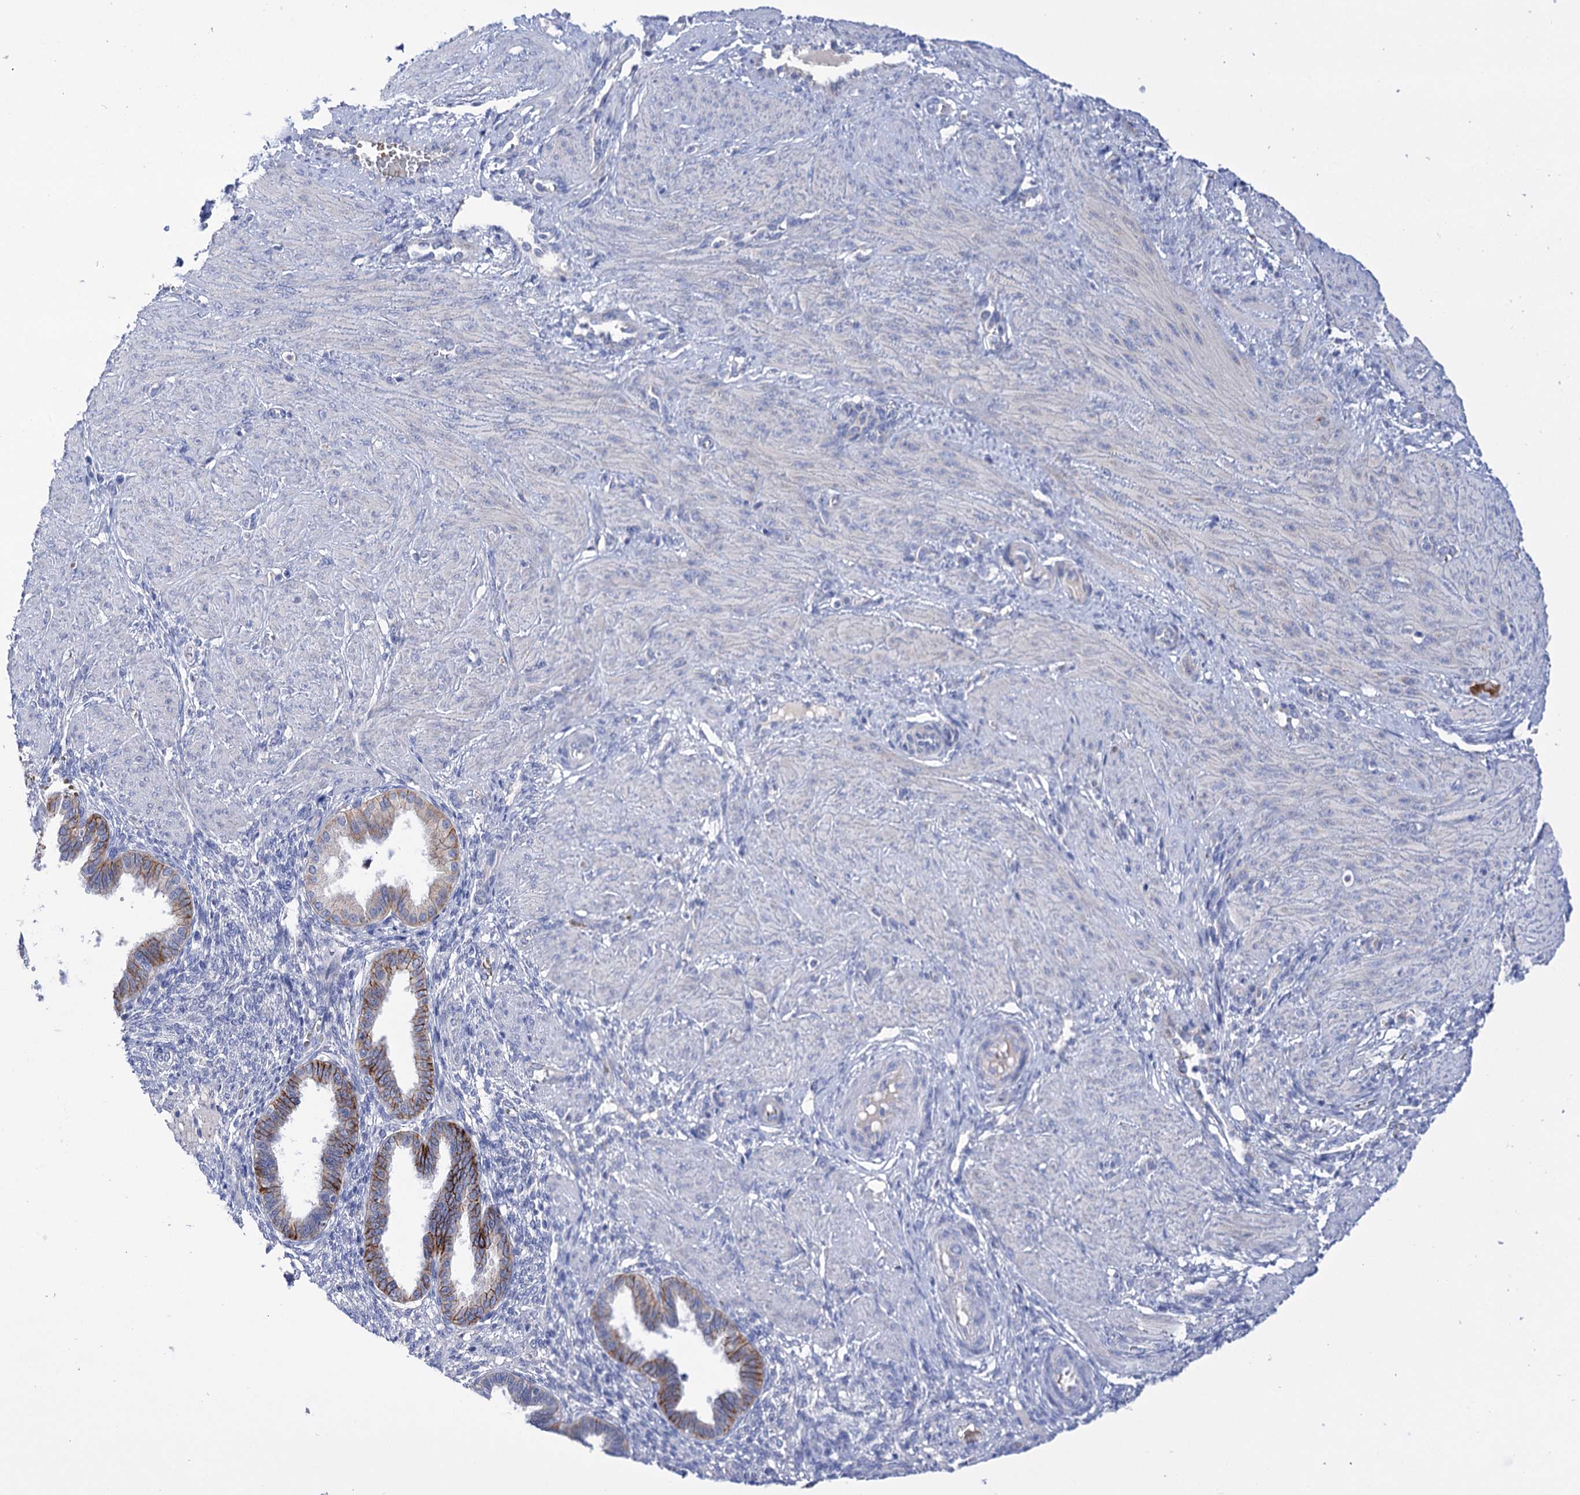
{"staining": {"intensity": "negative", "quantity": "none", "location": "none"}, "tissue": "endometrium", "cell_type": "Cells in endometrial stroma", "image_type": "normal", "snomed": [{"axis": "morphology", "description": "Normal tissue, NOS"}, {"axis": "topography", "description": "Endometrium"}], "caption": "An image of endometrium stained for a protein exhibits no brown staining in cells in endometrial stroma. Nuclei are stained in blue.", "gene": "YARS2", "patient": {"sex": "female", "age": 33}}